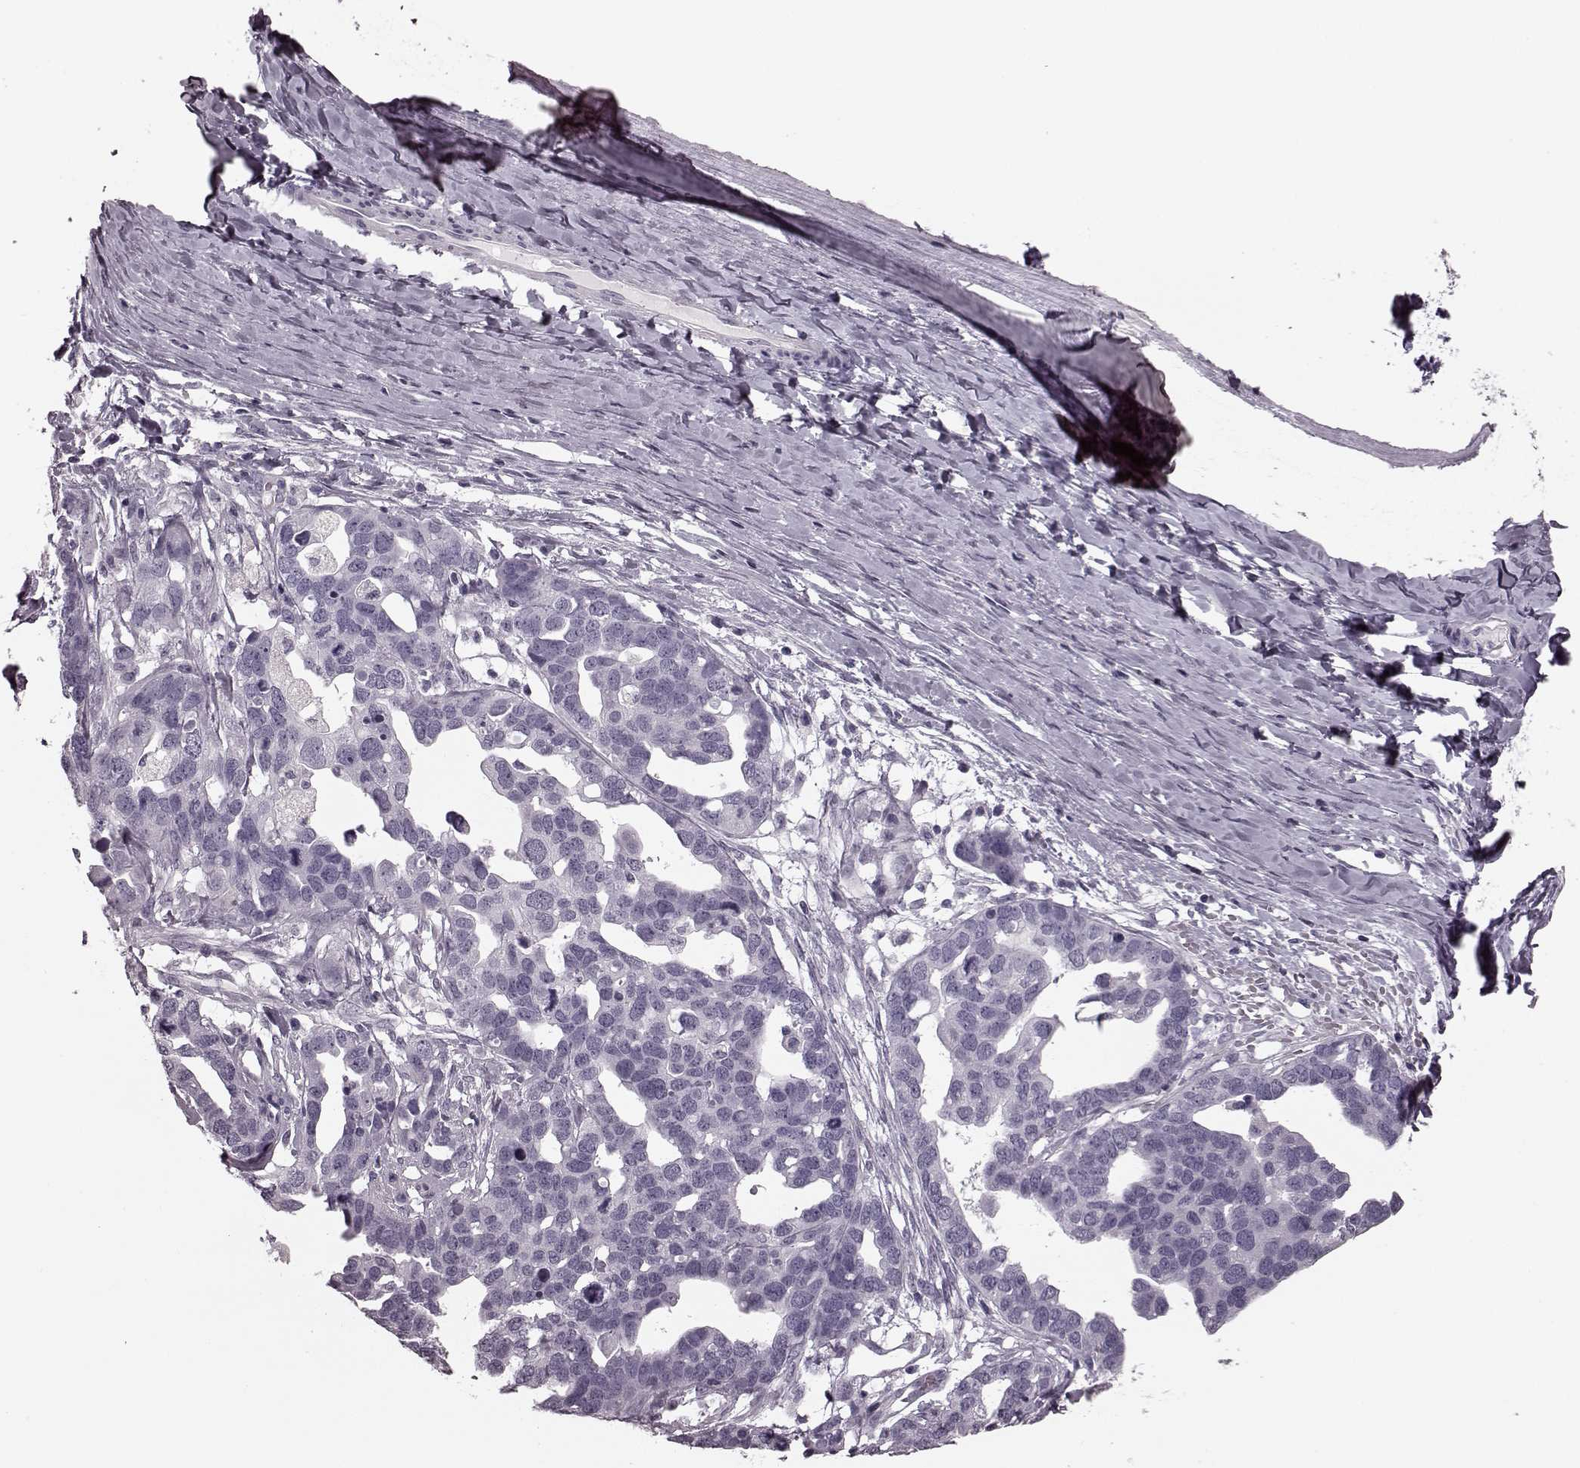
{"staining": {"intensity": "negative", "quantity": "none", "location": "none"}, "tissue": "ovarian cancer", "cell_type": "Tumor cells", "image_type": "cancer", "snomed": [{"axis": "morphology", "description": "Cystadenocarcinoma, serous, NOS"}, {"axis": "topography", "description": "Ovary"}], "caption": "Immunohistochemical staining of human serous cystadenocarcinoma (ovarian) exhibits no significant staining in tumor cells.", "gene": "TRPM1", "patient": {"sex": "female", "age": 54}}